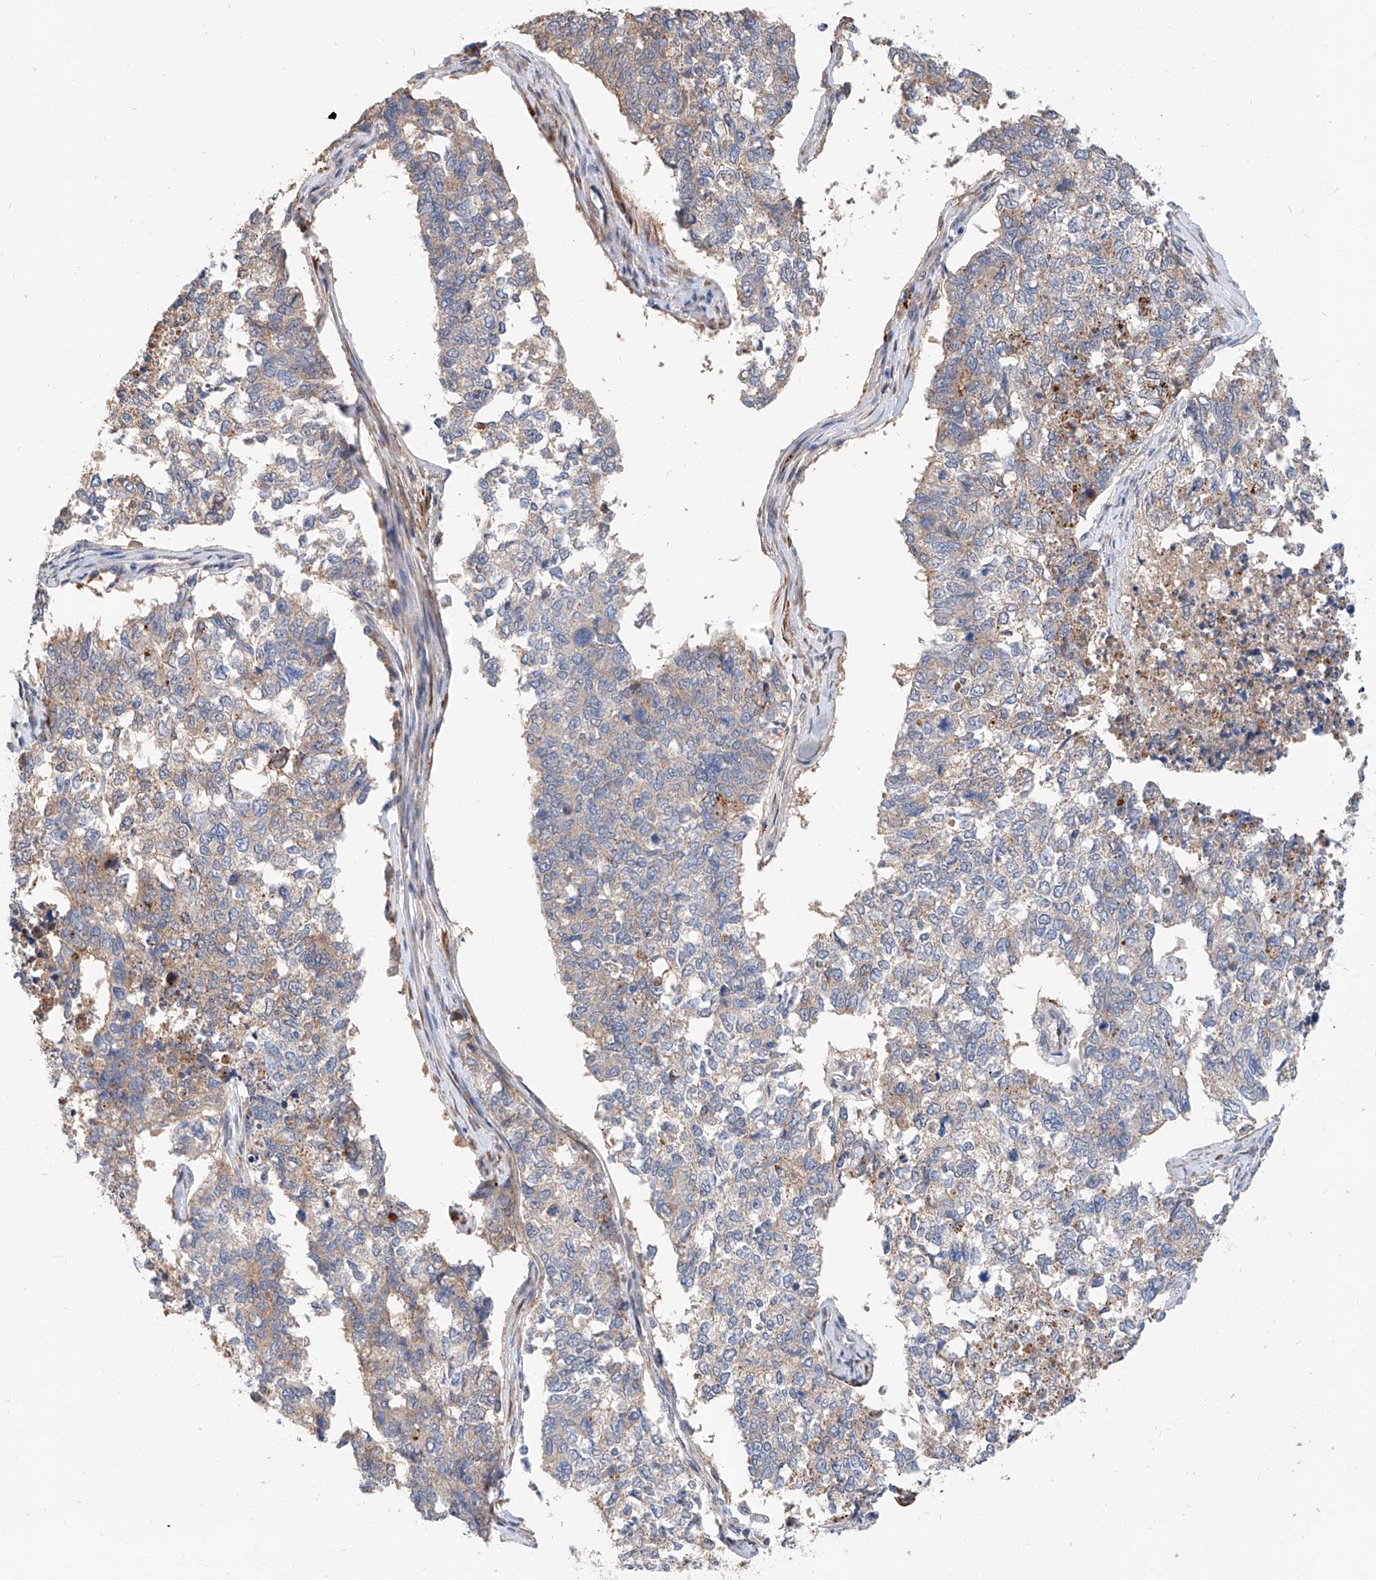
{"staining": {"intensity": "negative", "quantity": "none", "location": "none"}, "tissue": "cervical cancer", "cell_type": "Tumor cells", "image_type": "cancer", "snomed": [{"axis": "morphology", "description": "Squamous cell carcinoma, NOS"}, {"axis": "topography", "description": "Cervix"}], "caption": "A high-resolution photomicrograph shows IHC staining of squamous cell carcinoma (cervical), which reveals no significant staining in tumor cells.", "gene": "MAGEE2", "patient": {"sex": "female", "age": 63}}